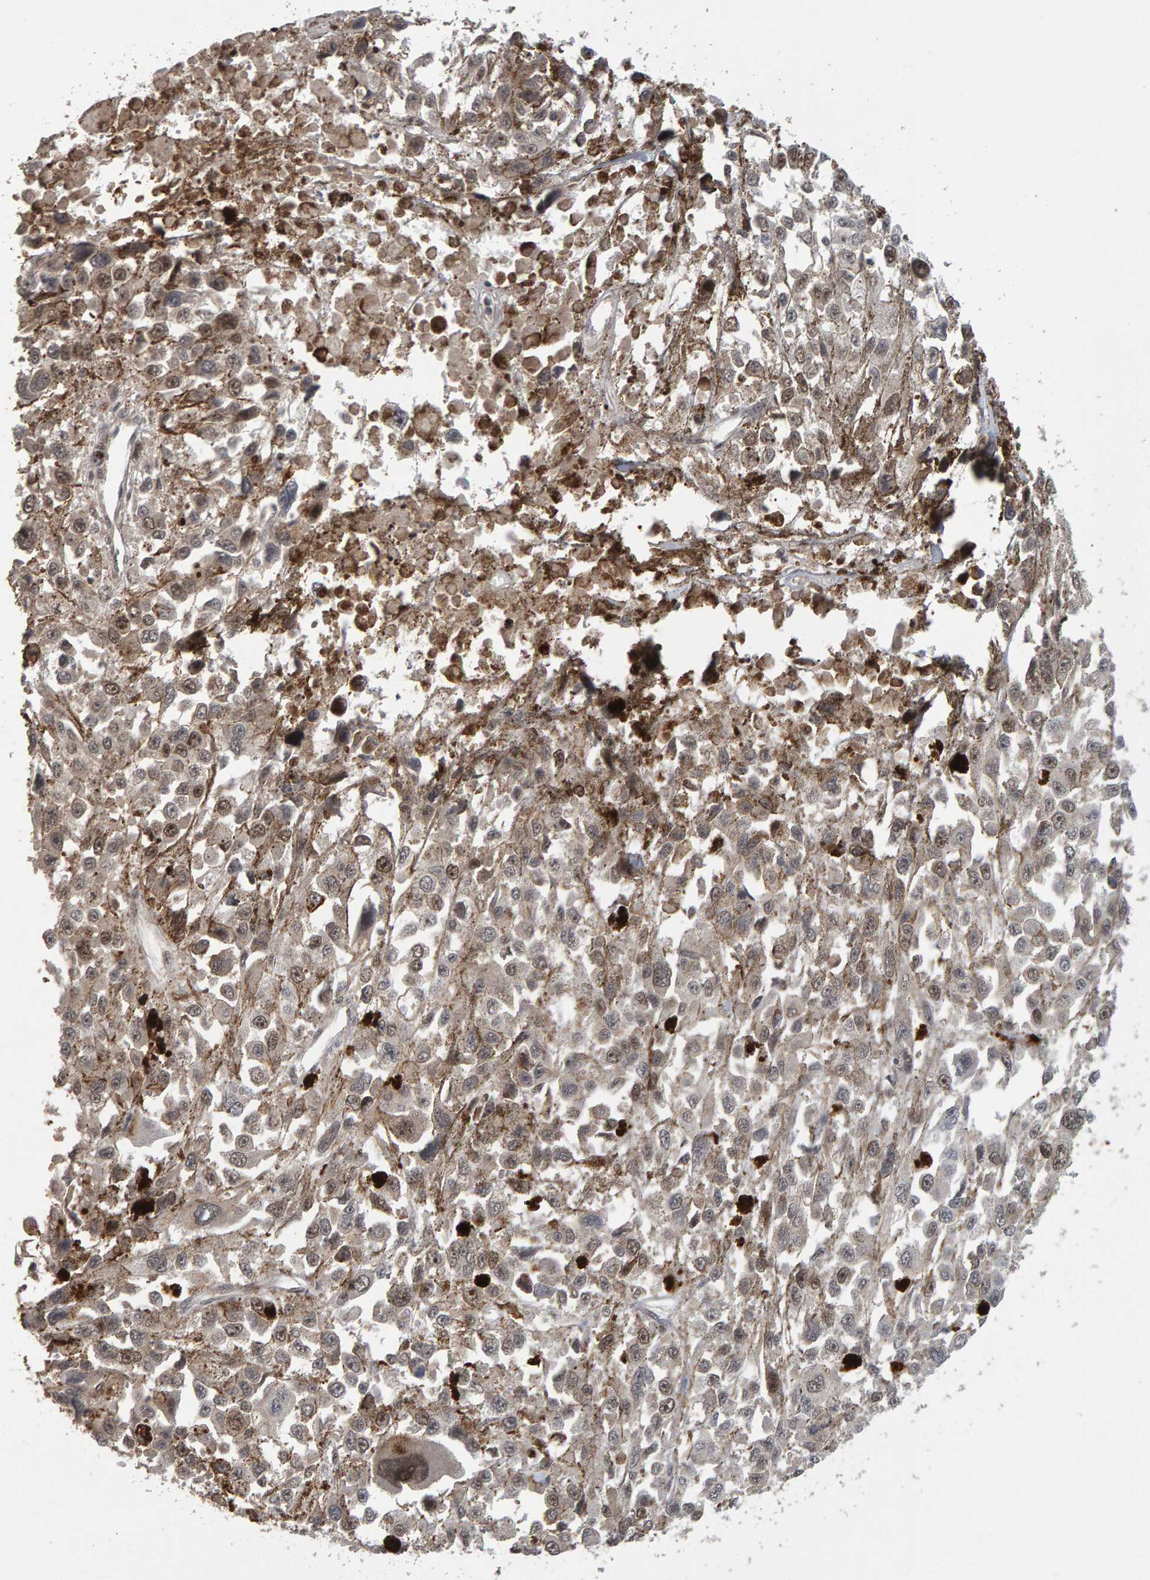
{"staining": {"intensity": "moderate", "quantity": "<25%", "location": "nuclear"}, "tissue": "melanoma", "cell_type": "Tumor cells", "image_type": "cancer", "snomed": [{"axis": "morphology", "description": "Malignant melanoma, Metastatic site"}, {"axis": "topography", "description": "Lymph node"}], "caption": "Immunohistochemistry photomicrograph of neoplastic tissue: malignant melanoma (metastatic site) stained using immunohistochemistry (IHC) exhibits low levels of moderate protein expression localized specifically in the nuclear of tumor cells, appearing as a nuclear brown color.", "gene": "CDCA5", "patient": {"sex": "male", "age": 59}}